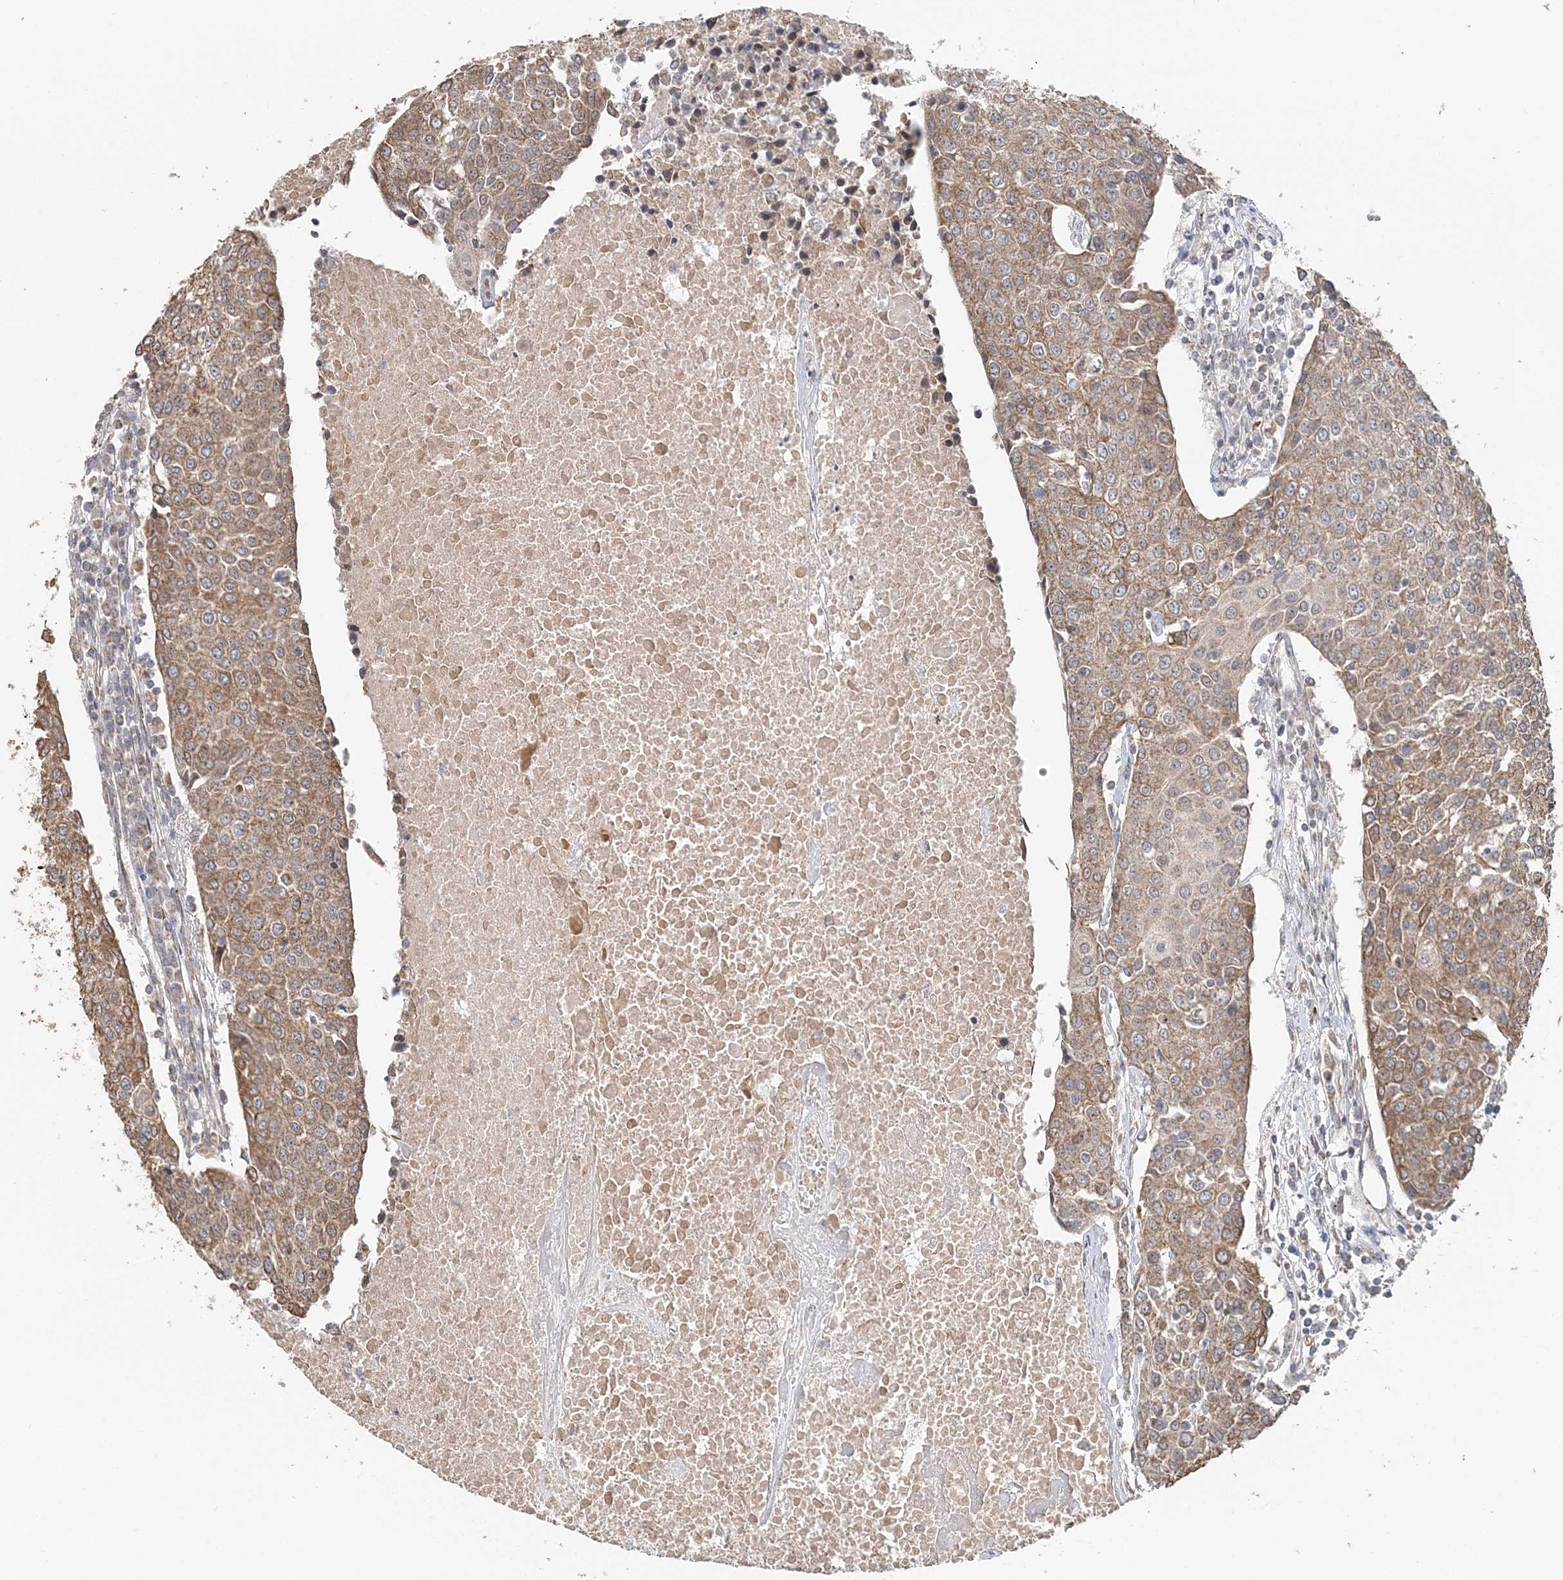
{"staining": {"intensity": "moderate", "quantity": ">75%", "location": "cytoplasmic/membranous"}, "tissue": "urothelial cancer", "cell_type": "Tumor cells", "image_type": "cancer", "snomed": [{"axis": "morphology", "description": "Urothelial carcinoma, High grade"}, {"axis": "topography", "description": "Urinary bladder"}], "caption": "Urothelial cancer was stained to show a protein in brown. There is medium levels of moderate cytoplasmic/membranous positivity in approximately >75% of tumor cells.", "gene": "FBXO38", "patient": {"sex": "female", "age": 85}}